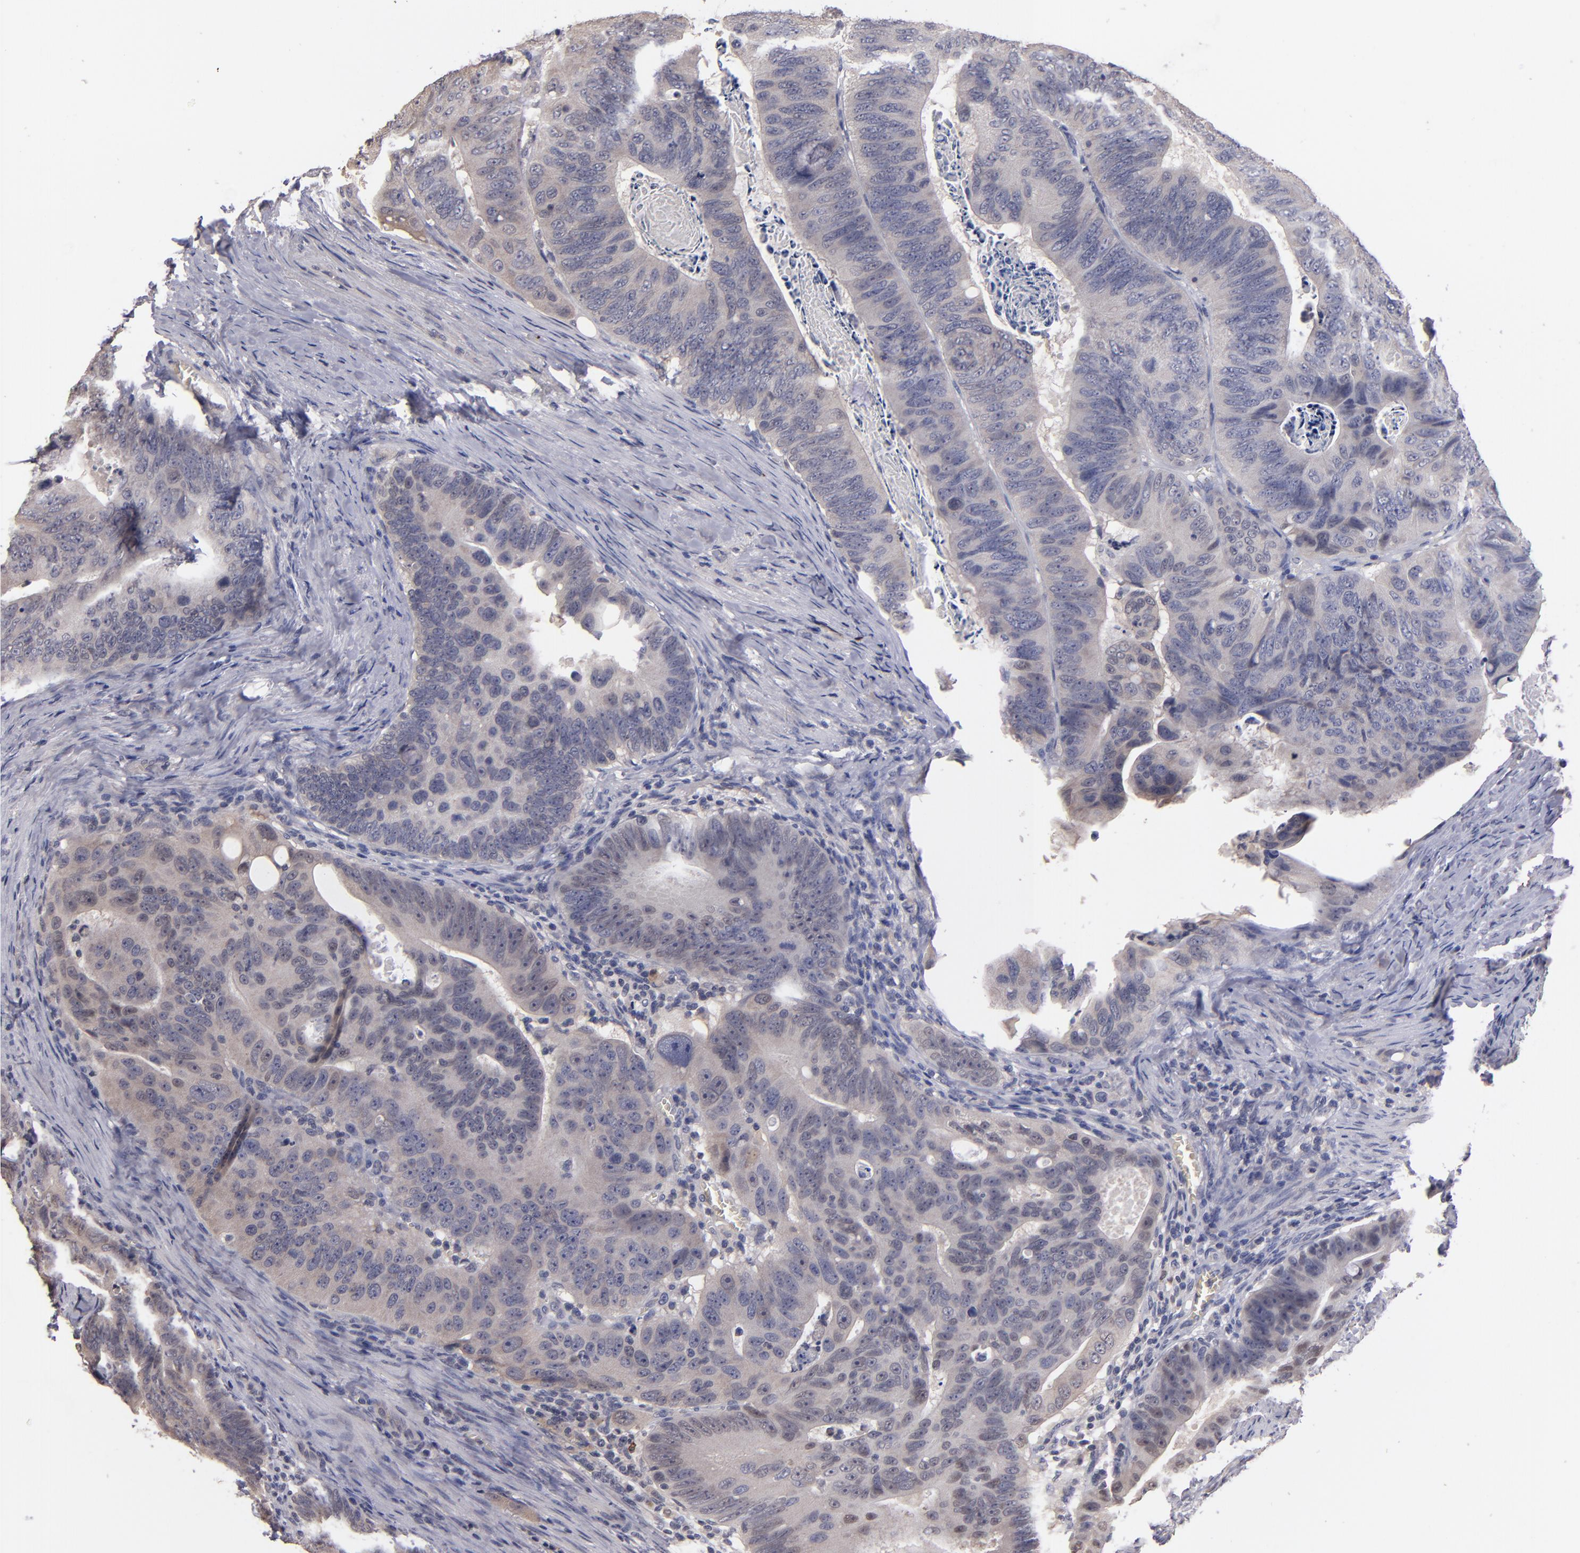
{"staining": {"intensity": "weak", "quantity": ">75%", "location": "cytoplasmic/membranous,nuclear"}, "tissue": "colorectal cancer", "cell_type": "Tumor cells", "image_type": "cancer", "snomed": [{"axis": "morphology", "description": "Adenocarcinoma, NOS"}, {"axis": "topography", "description": "Colon"}], "caption": "Adenocarcinoma (colorectal) stained for a protein (brown) shows weak cytoplasmic/membranous and nuclear positive expression in about >75% of tumor cells.", "gene": "S100A1", "patient": {"sex": "female", "age": 55}}